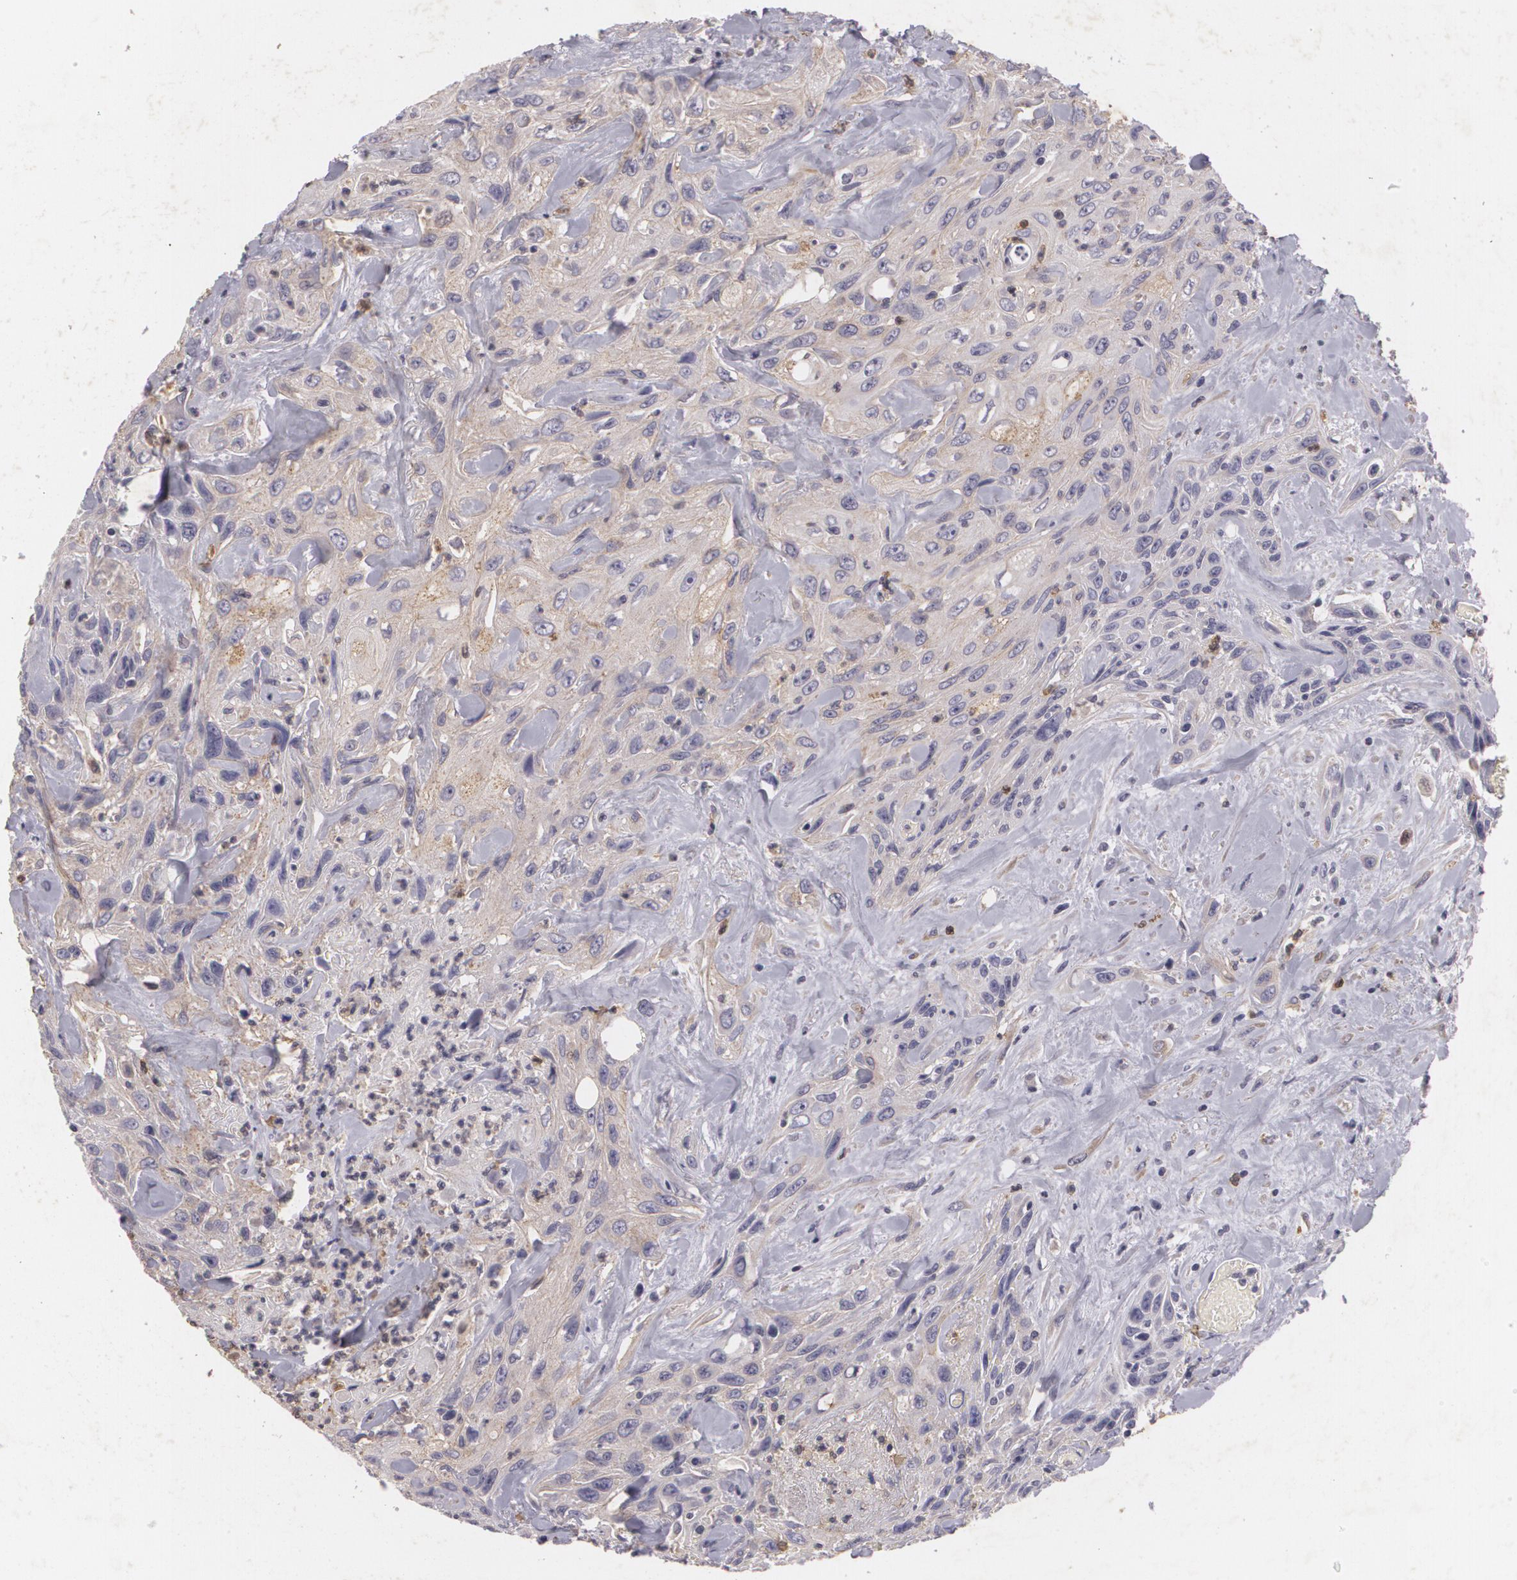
{"staining": {"intensity": "weak", "quantity": ">75%", "location": "cytoplasmic/membranous"}, "tissue": "urothelial cancer", "cell_type": "Tumor cells", "image_type": "cancer", "snomed": [{"axis": "morphology", "description": "Urothelial carcinoma, High grade"}, {"axis": "topography", "description": "Urinary bladder"}], "caption": "Immunohistochemistry photomicrograph of neoplastic tissue: human high-grade urothelial carcinoma stained using immunohistochemistry (IHC) shows low levels of weak protein expression localized specifically in the cytoplasmic/membranous of tumor cells, appearing as a cytoplasmic/membranous brown color.", "gene": "KCNA4", "patient": {"sex": "female", "age": 84}}